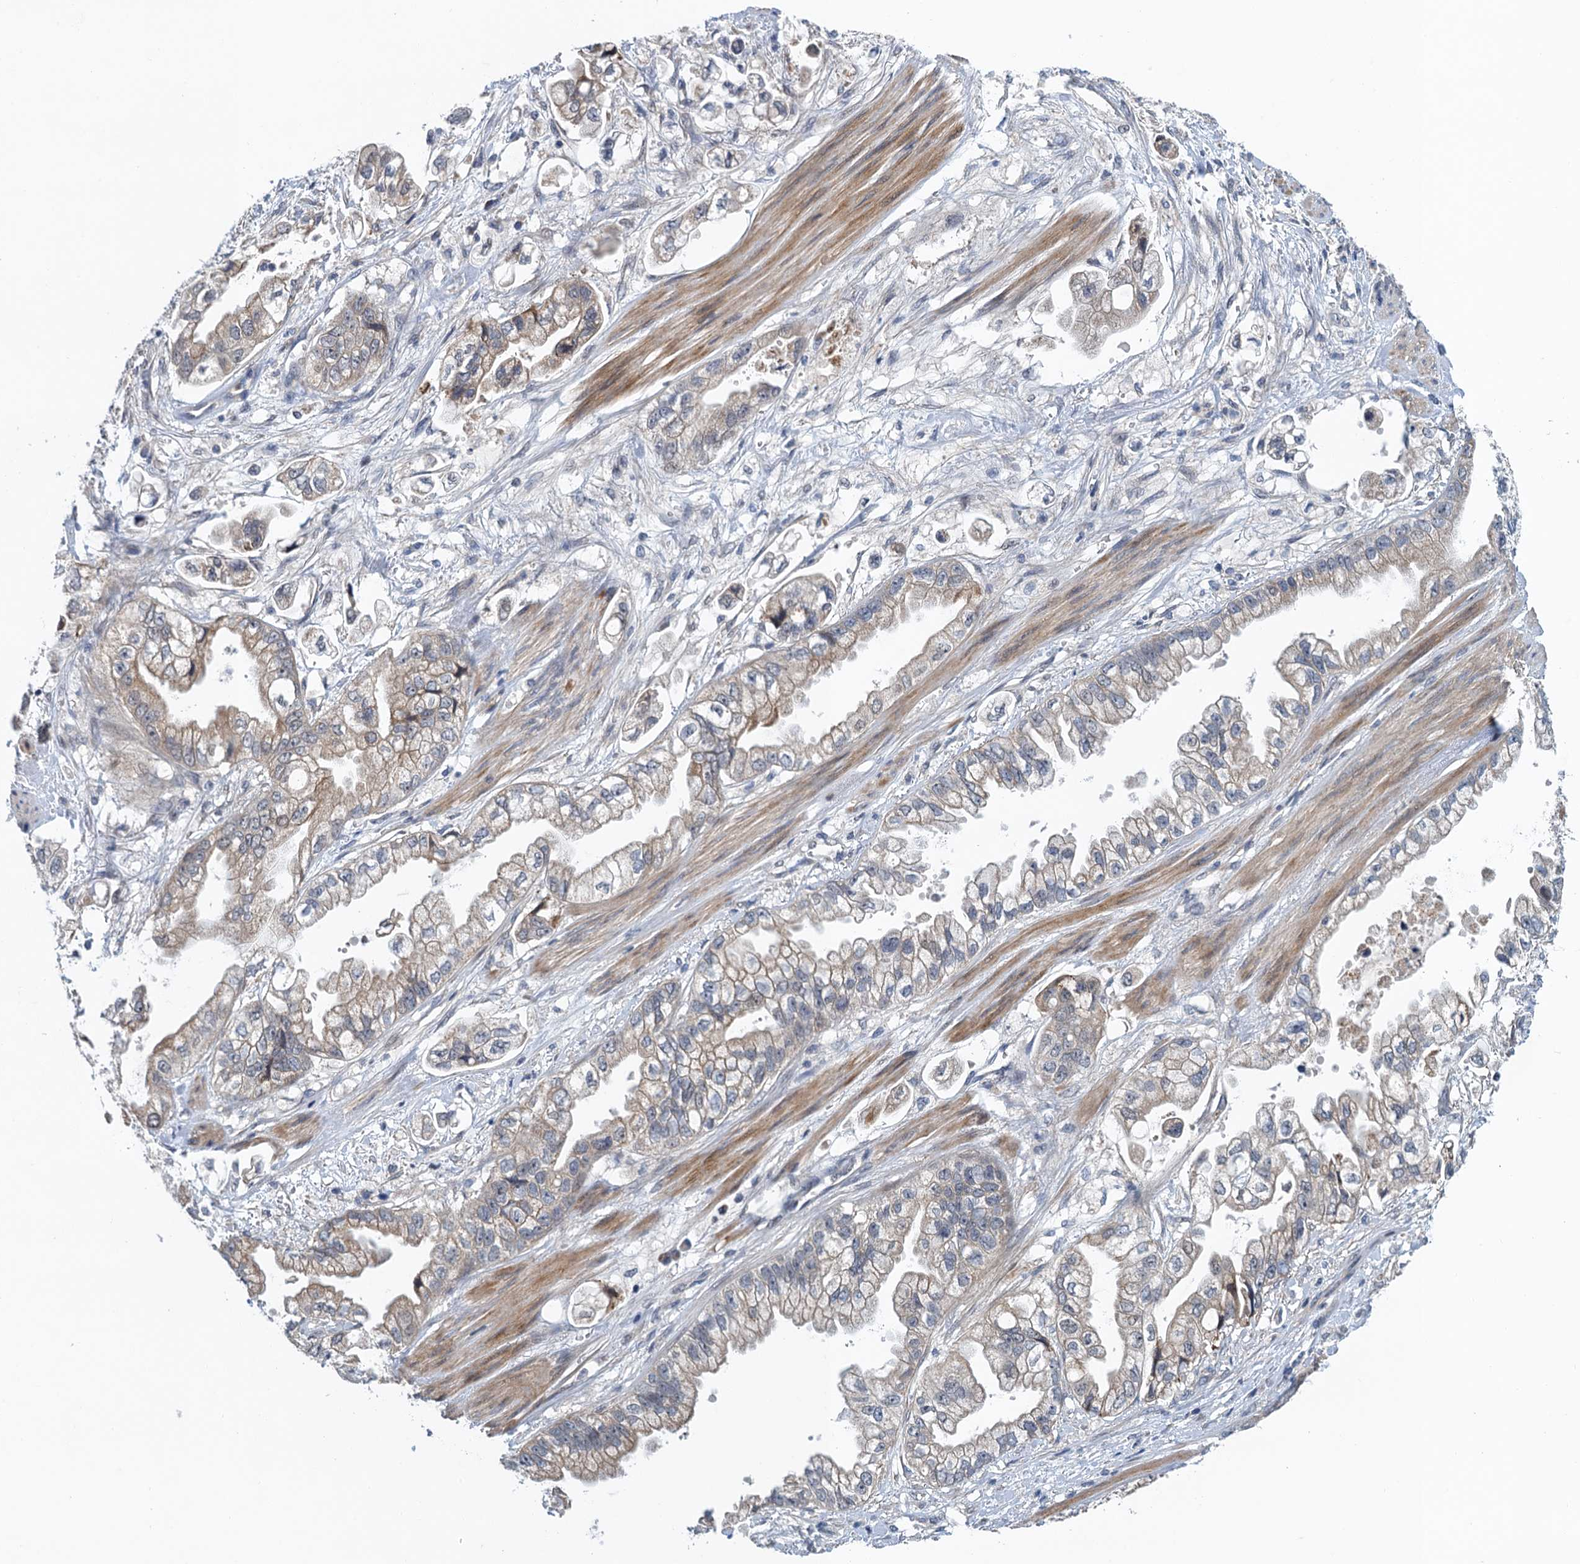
{"staining": {"intensity": "weak", "quantity": "<25%", "location": "cytoplasmic/membranous"}, "tissue": "stomach cancer", "cell_type": "Tumor cells", "image_type": "cancer", "snomed": [{"axis": "morphology", "description": "Adenocarcinoma, NOS"}, {"axis": "topography", "description": "Stomach"}], "caption": "A photomicrograph of adenocarcinoma (stomach) stained for a protein reveals no brown staining in tumor cells. (Immunohistochemistry (ihc), brightfield microscopy, high magnification).", "gene": "MDM1", "patient": {"sex": "male", "age": 62}}